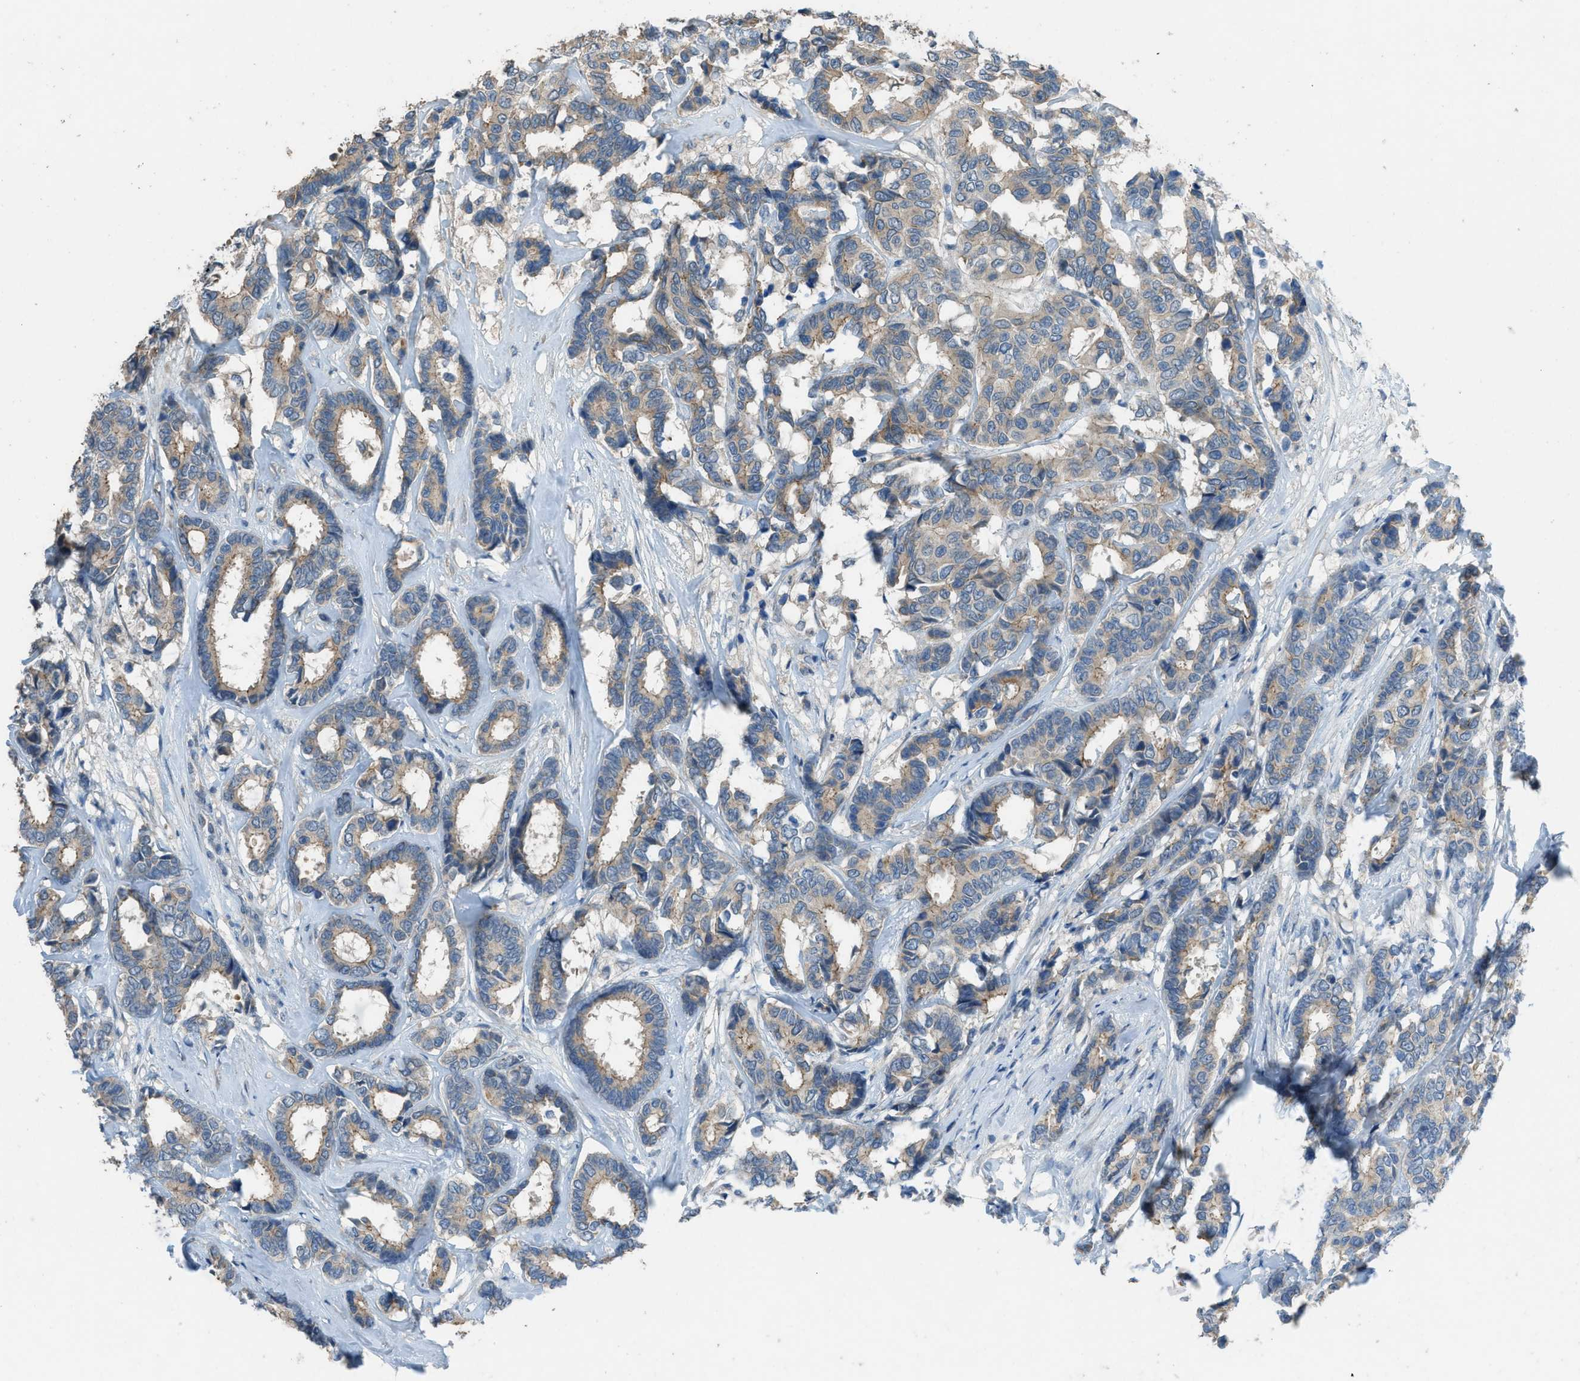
{"staining": {"intensity": "weak", "quantity": ">75%", "location": "cytoplasmic/membranous"}, "tissue": "breast cancer", "cell_type": "Tumor cells", "image_type": "cancer", "snomed": [{"axis": "morphology", "description": "Duct carcinoma"}, {"axis": "topography", "description": "Breast"}], "caption": "Breast cancer stained with a protein marker exhibits weak staining in tumor cells.", "gene": "TIMD4", "patient": {"sex": "female", "age": 87}}